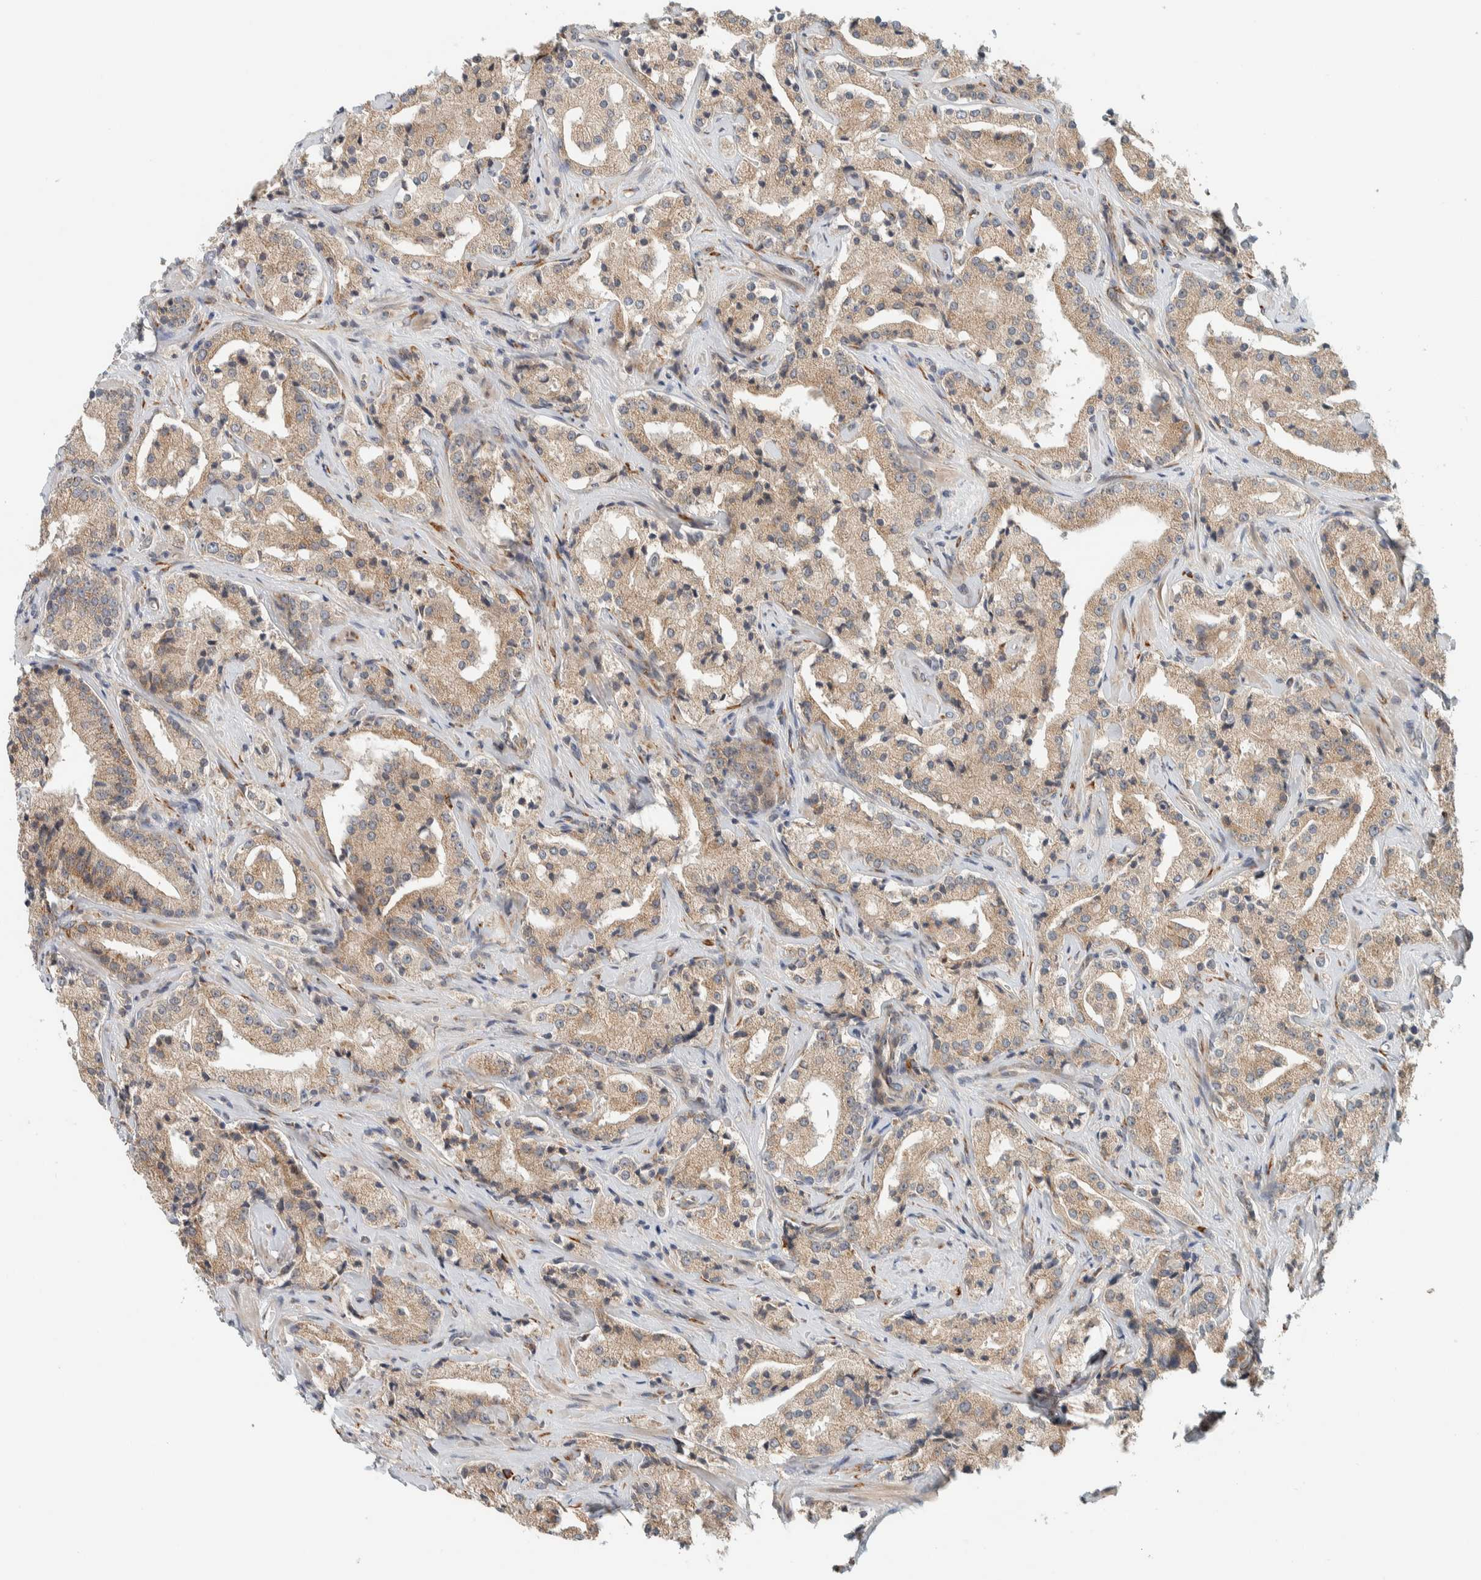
{"staining": {"intensity": "weak", "quantity": ">75%", "location": "cytoplasmic/membranous"}, "tissue": "prostate cancer", "cell_type": "Tumor cells", "image_type": "cancer", "snomed": [{"axis": "morphology", "description": "Adenocarcinoma, High grade"}, {"axis": "topography", "description": "Prostate"}], "caption": "Immunohistochemical staining of human prostate cancer exhibits low levels of weak cytoplasmic/membranous protein staining in about >75% of tumor cells. The staining was performed using DAB, with brown indicating positive protein expression. Nuclei are stained blue with hematoxylin.", "gene": "CTBP2", "patient": {"sex": "male", "age": 63}}